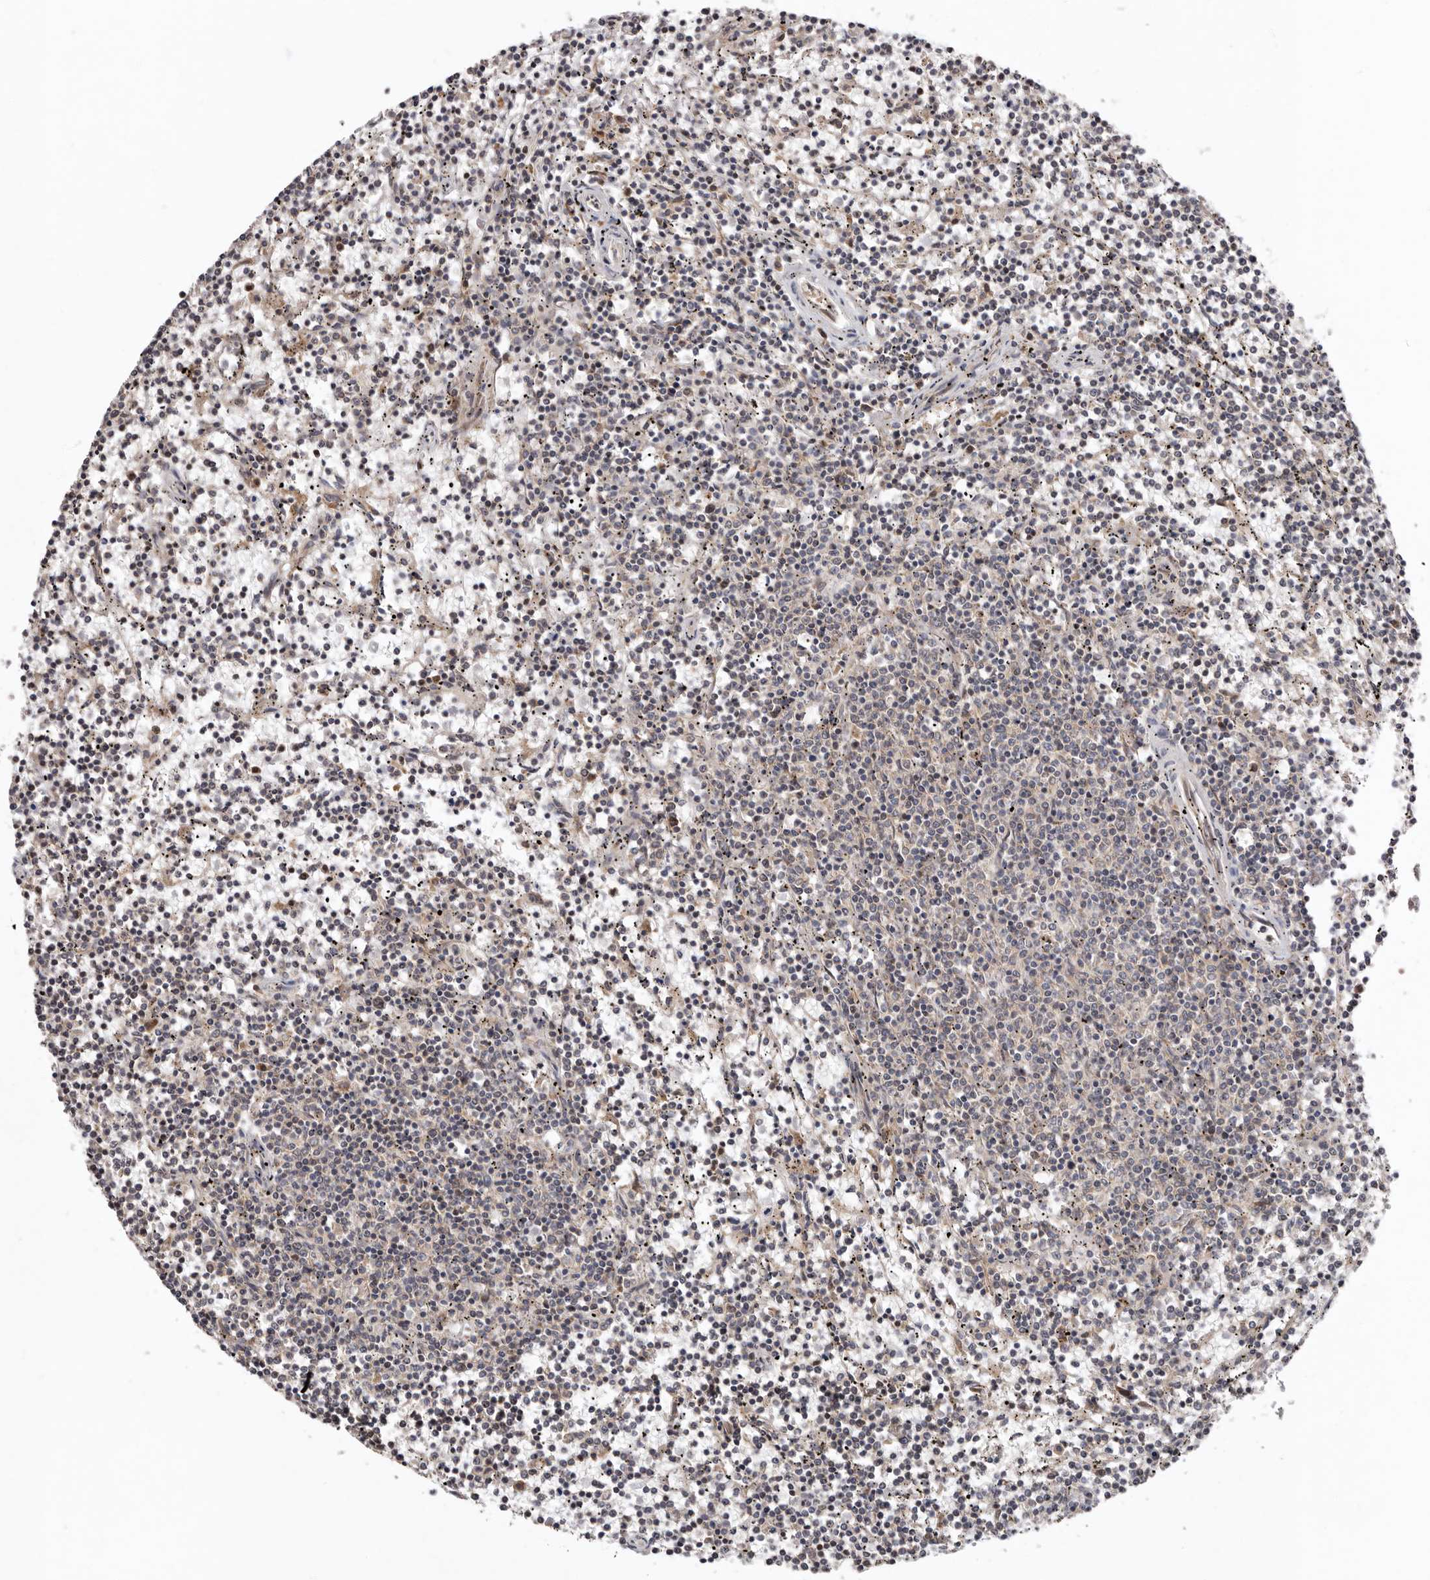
{"staining": {"intensity": "negative", "quantity": "none", "location": "none"}, "tissue": "lymphoma", "cell_type": "Tumor cells", "image_type": "cancer", "snomed": [{"axis": "morphology", "description": "Malignant lymphoma, non-Hodgkin's type, Low grade"}, {"axis": "topography", "description": "Spleen"}], "caption": "Lymphoma was stained to show a protein in brown. There is no significant staining in tumor cells.", "gene": "CHML", "patient": {"sex": "female", "age": 50}}